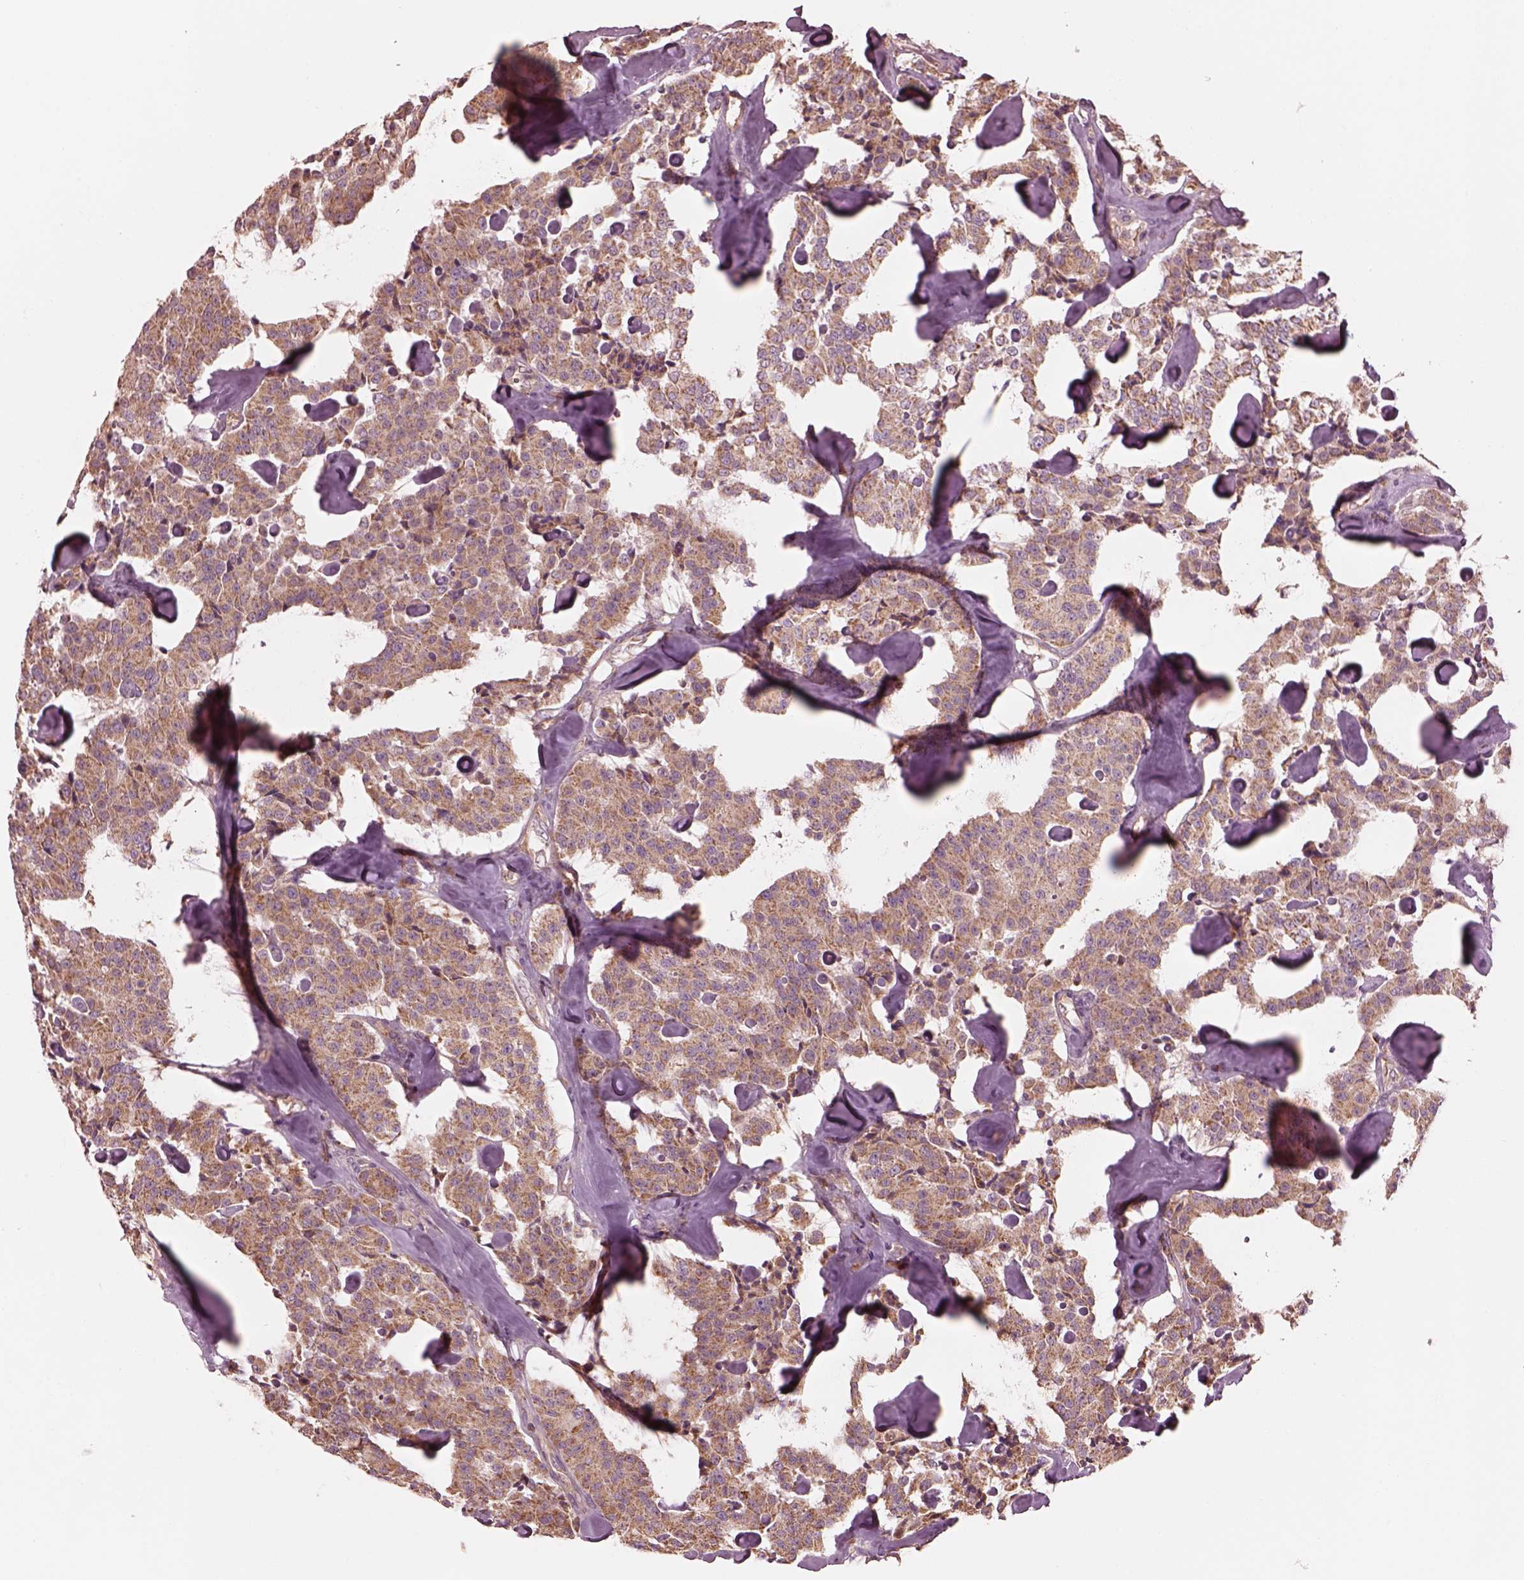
{"staining": {"intensity": "moderate", "quantity": ">75%", "location": "cytoplasmic/membranous"}, "tissue": "carcinoid", "cell_type": "Tumor cells", "image_type": "cancer", "snomed": [{"axis": "morphology", "description": "Carcinoid, malignant, NOS"}, {"axis": "topography", "description": "Pancreas"}], "caption": "Moderate cytoplasmic/membranous protein positivity is present in approximately >75% of tumor cells in carcinoid (malignant).", "gene": "STK33", "patient": {"sex": "male", "age": 41}}